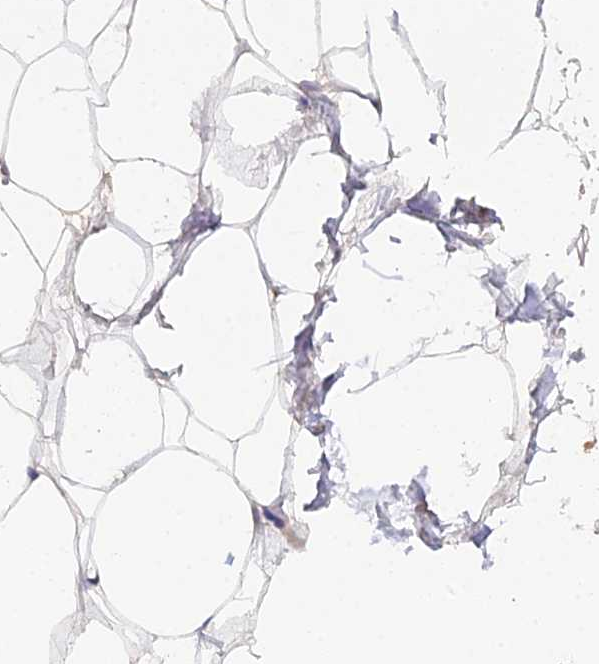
{"staining": {"intensity": "negative", "quantity": "none", "location": "none"}, "tissue": "adipose tissue", "cell_type": "Adipocytes", "image_type": "normal", "snomed": [{"axis": "morphology", "description": "Normal tissue, NOS"}, {"axis": "topography", "description": "Breast"}, {"axis": "topography", "description": "Adipose tissue"}], "caption": "DAB (3,3'-diaminobenzidine) immunohistochemical staining of benign adipose tissue reveals no significant positivity in adipocytes. (DAB IHC with hematoxylin counter stain).", "gene": "FBP1", "patient": {"sex": "female", "age": 25}}